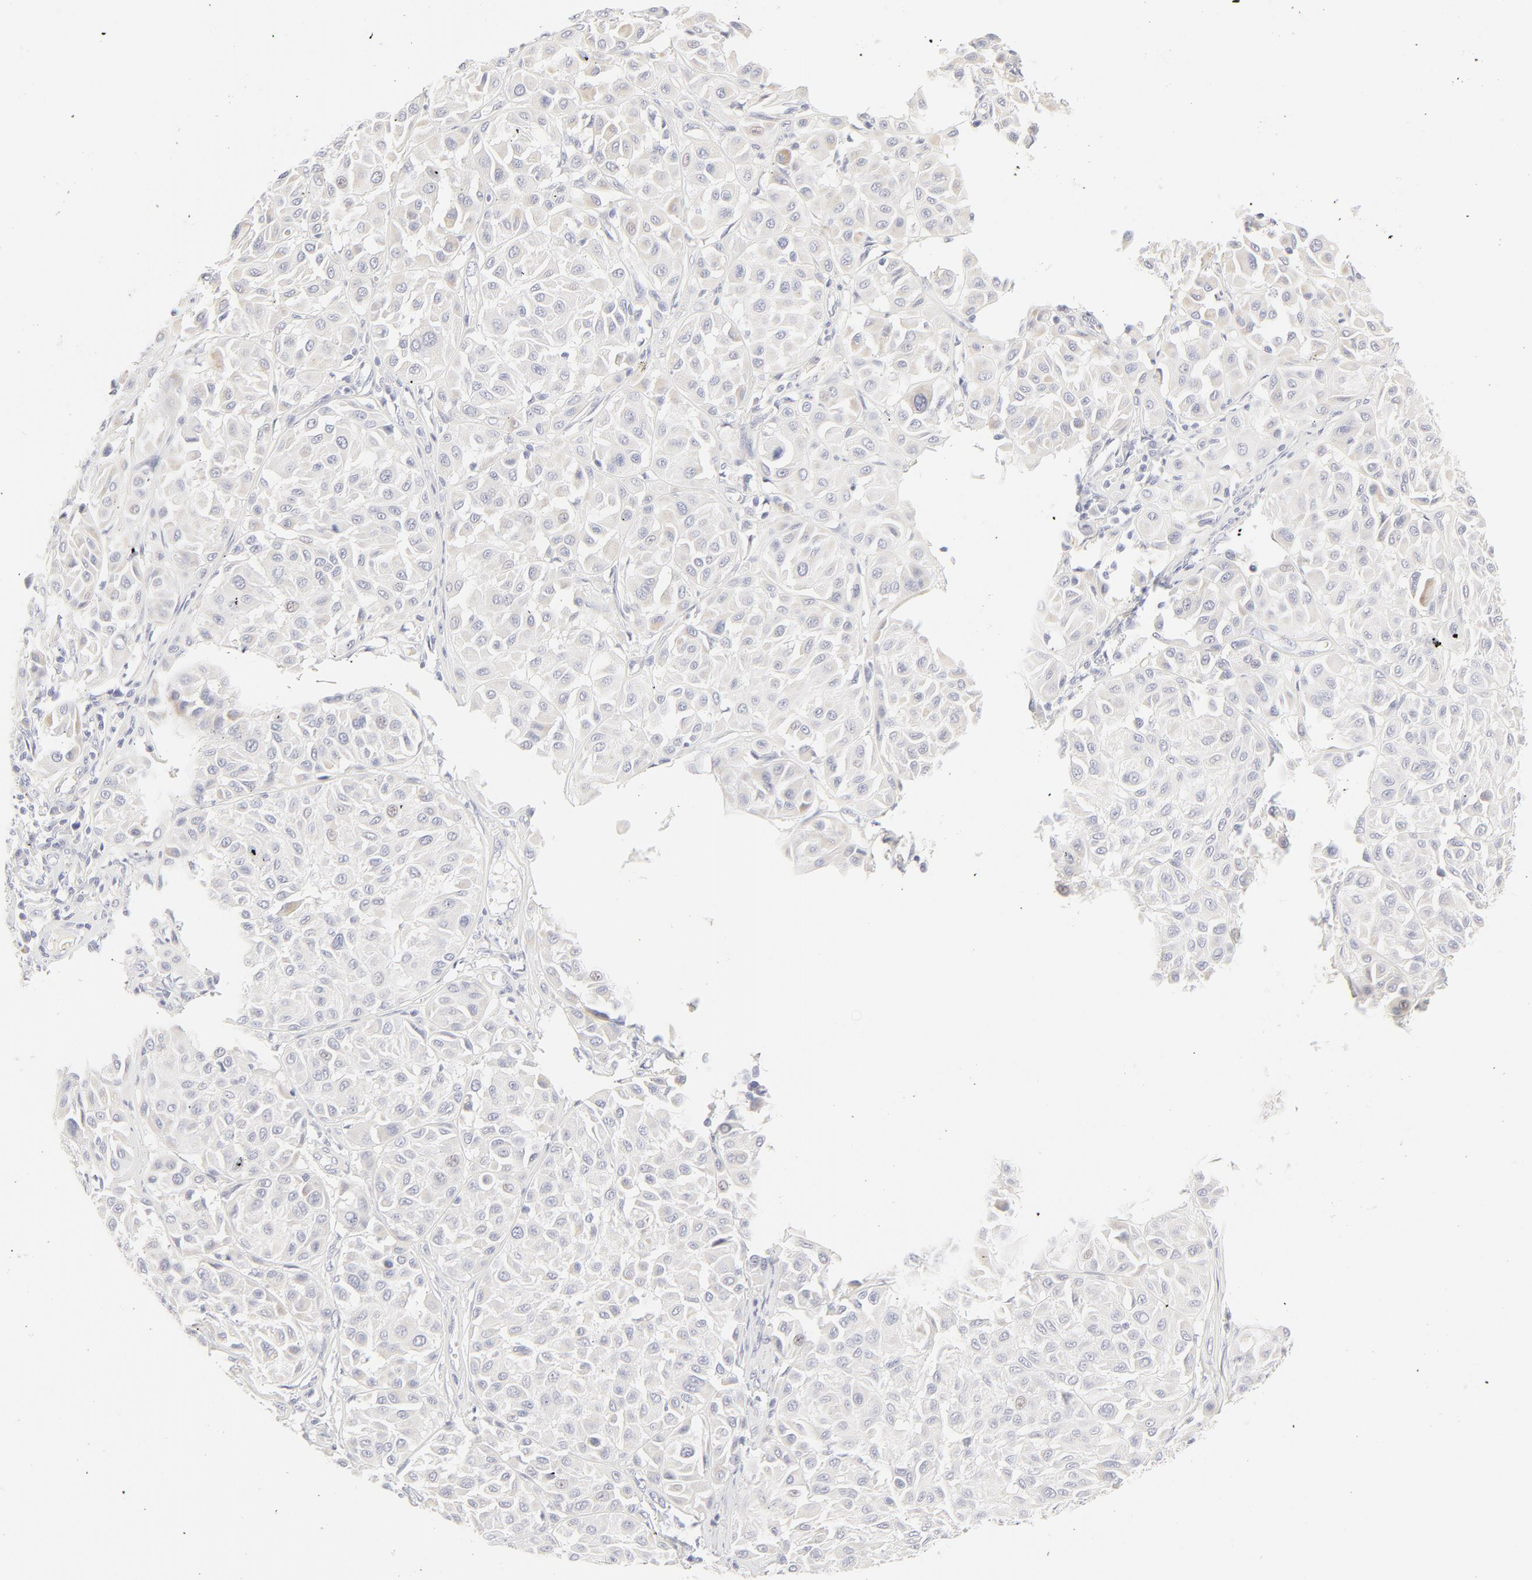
{"staining": {"intensity": "weak", "quantity": "<25%", "location": "cytoplasmic/membranous"}, "tissue": "melanoma", "cell_type": "Tumor cells", "image_type": "cancer", "snomed": [{"axis": "morphology", "description": "Malignant melanoma, Metastatic site"}, {"axis": "topography", "description": "Soft tissue"}], "caption": "Immunohistochemical staining of malignant melanoma (metastatic site) demonstrates no significant positivity in tumor cells. (Immunohistochemistry (ihc), brightfield microscopy, high magnification).", "gene": "NPNT", "patient": {"sex": "male", "age": 41}}